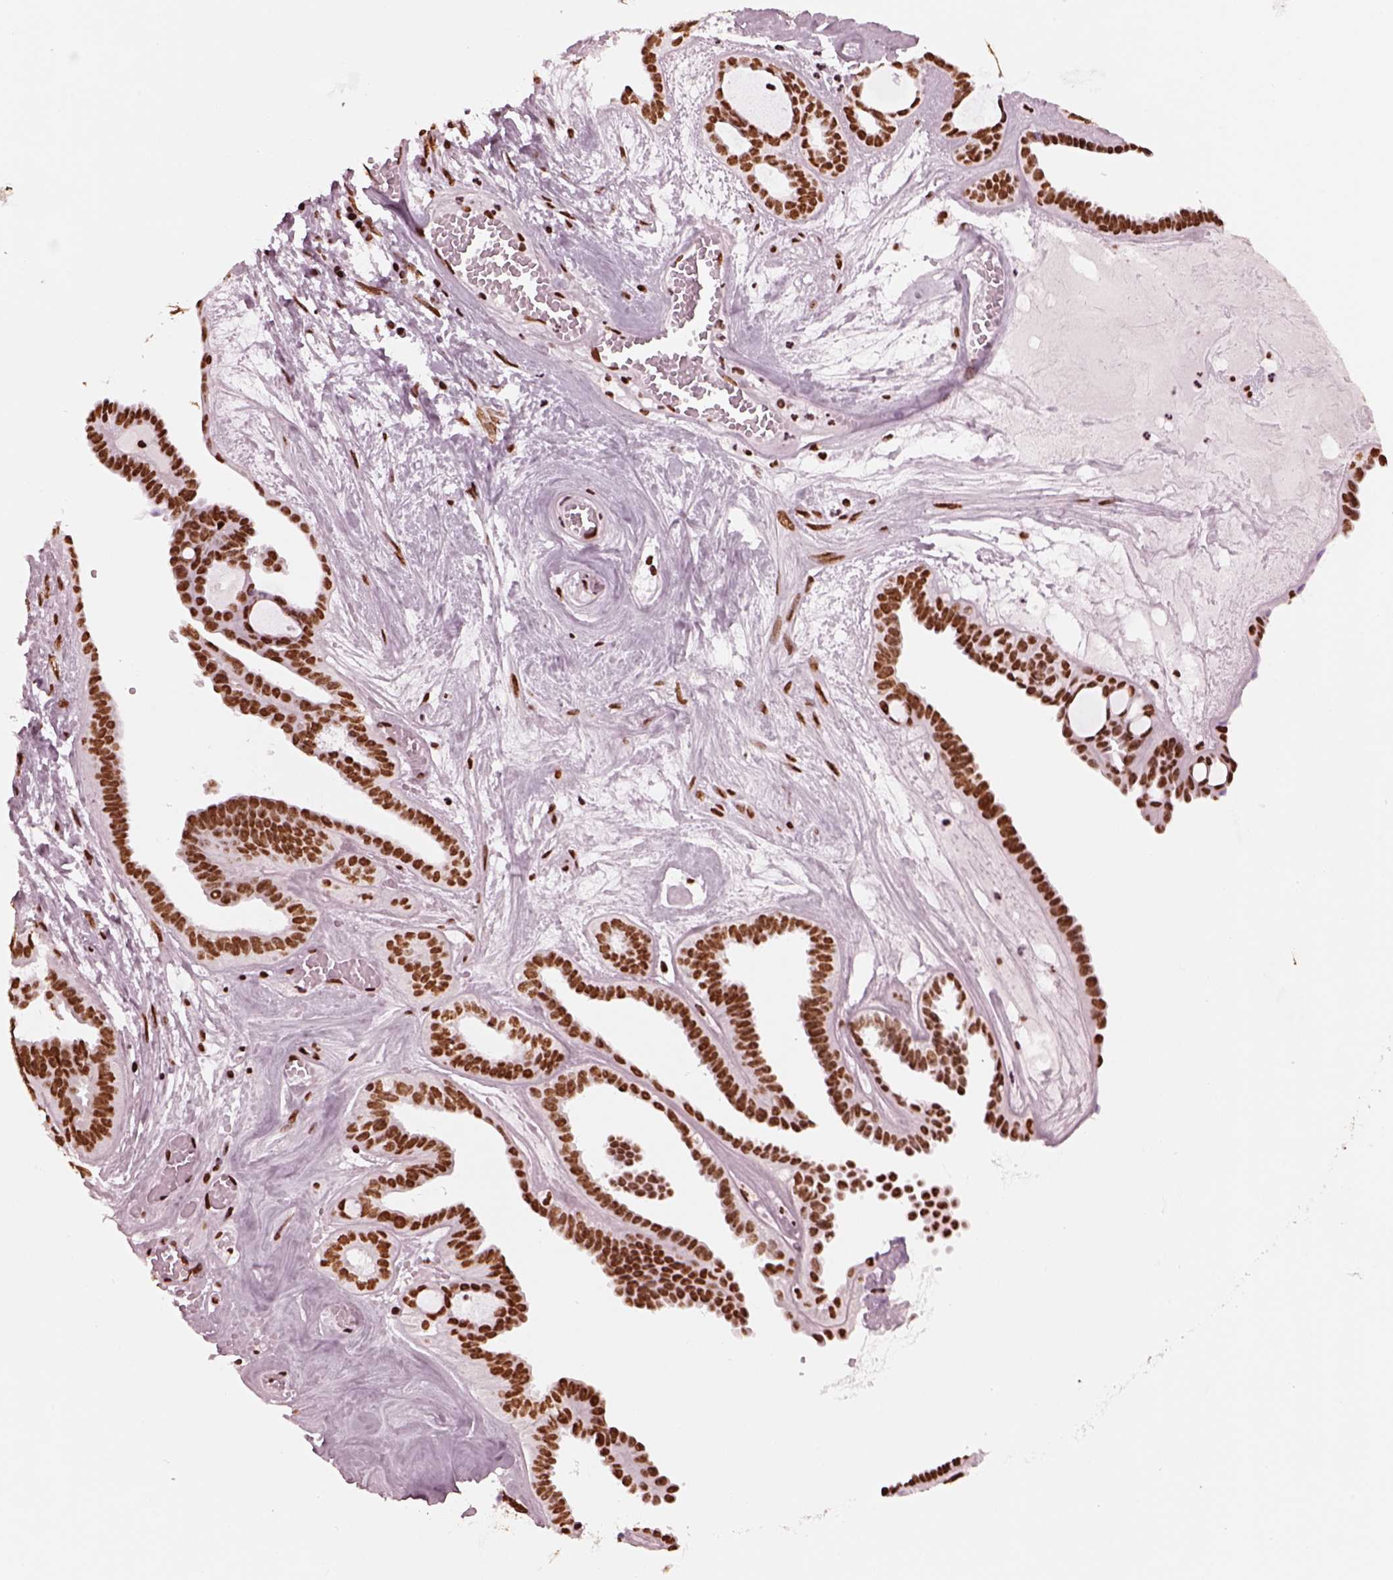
{"staining": {"intensity": "strong", "quantity": ">75%", "location": "nuclear"}, "tissue": "ovarian cancer", "cell_type": "Tumor cells", "image_type": "cancer", "snomed": [{"axis": "morphology", "description": "Cystadenocarcinoma, serous, NOS"}, {"axis": "topography", "description": "Ovary"}], "caption": "Immunohistochemistry of ovarian serous cystadenocarcinoma reveals high levels of strong nuclear positivity in approximately >75% of tumor cells.", "gene": "CBFA2T3", "patient": {"sex": "female", "age": 71}}